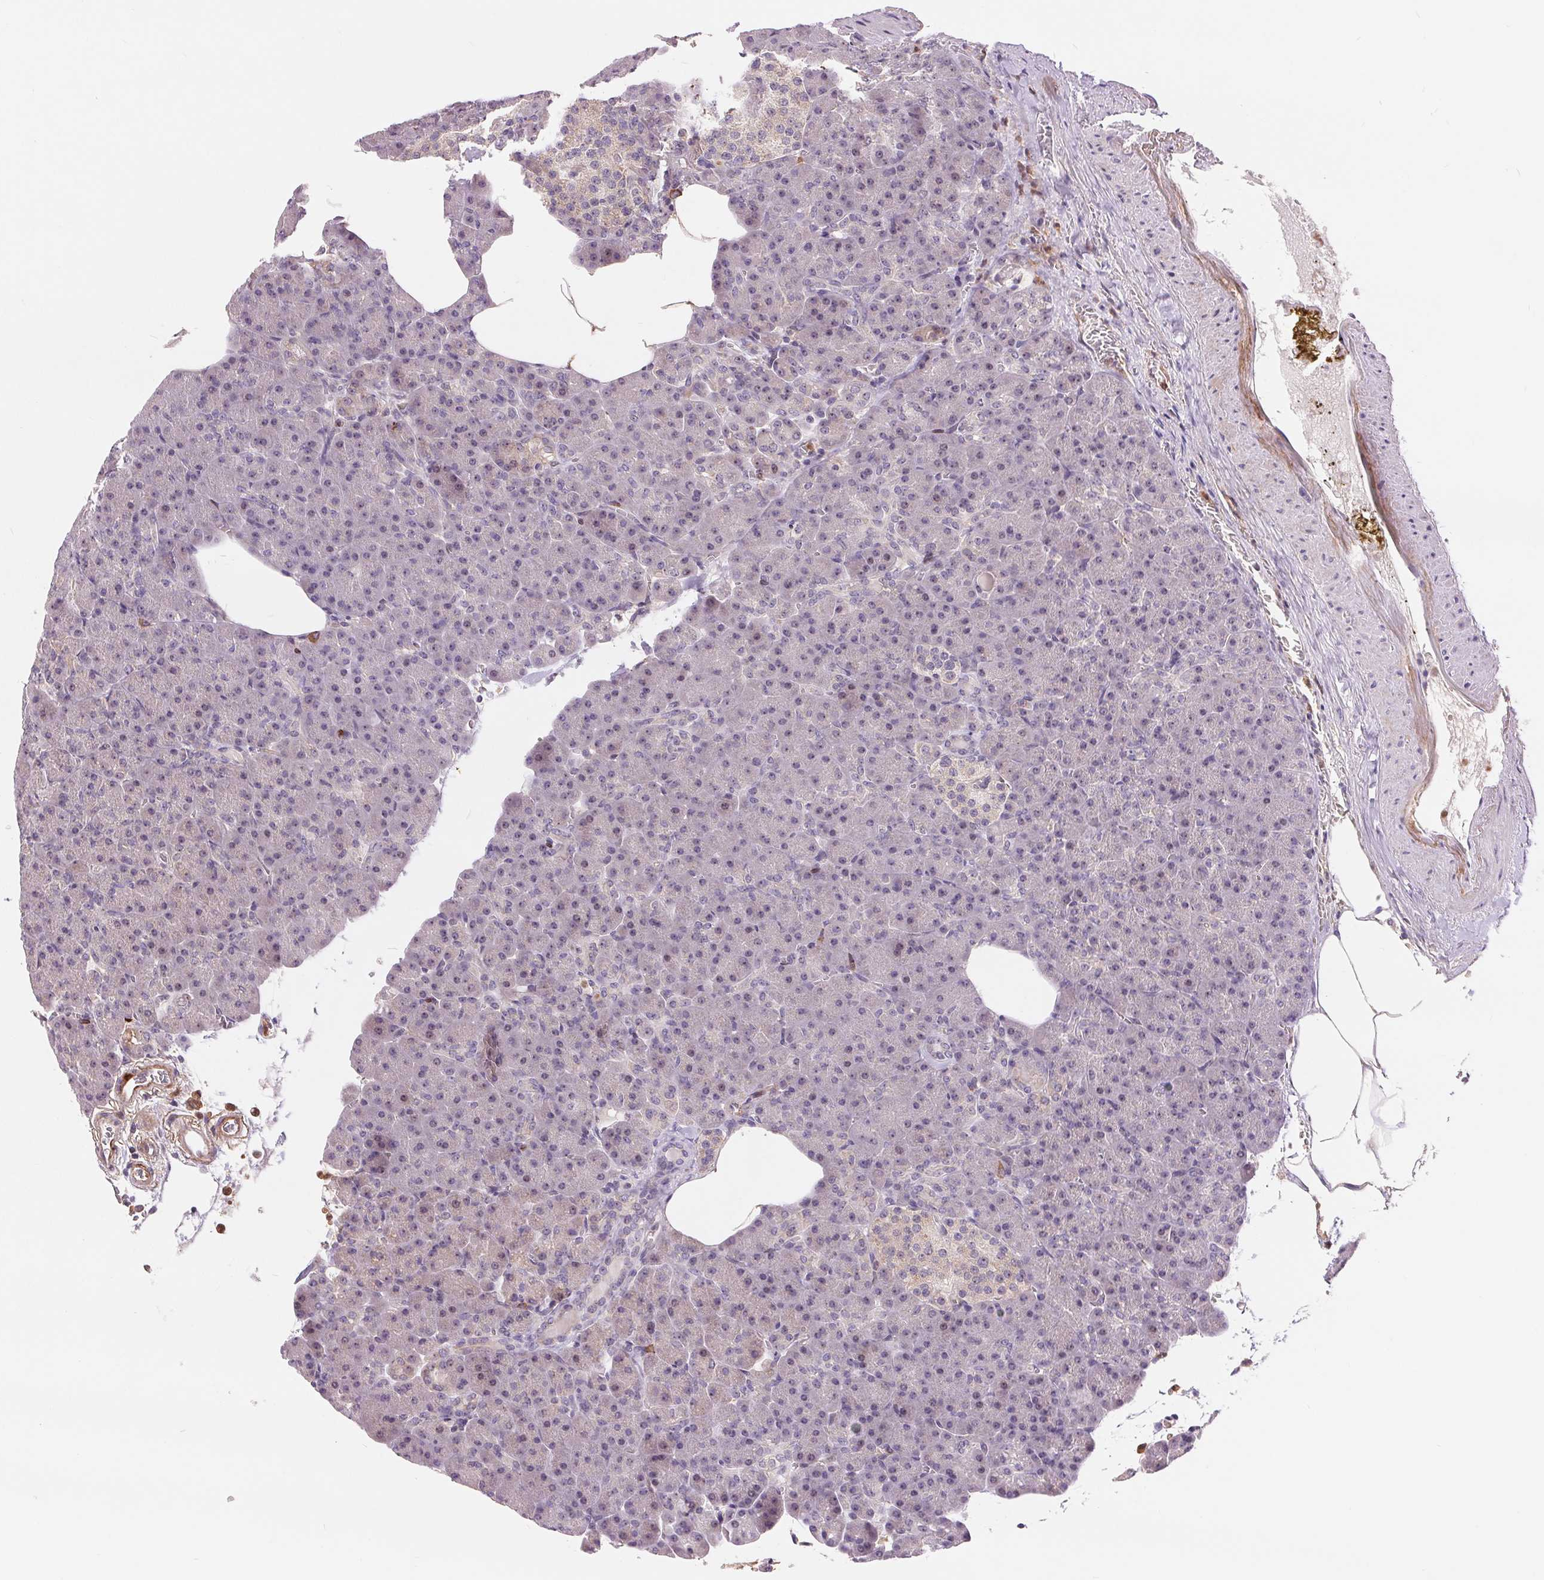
{"staining": {"intensity": "weak", "quantity": "<25%", "location": "cytoplasmic/membranous,nuclear"}, "tissue": "pancreas", "cell_type": "Exocrine glandular cells", "image_type": "normal", "snomed": [{"axis": "morphology", "description": "Normal tissue, NOS"}, {"axis": "topography", "description": "Pancreas"}], "caption": "Pancreas stained for a protein using immunohistochemistry shows no positivity exocrine glandular cells.", "gene": "RANBP3L", "patient": {"sex": "female", "age": 74}}